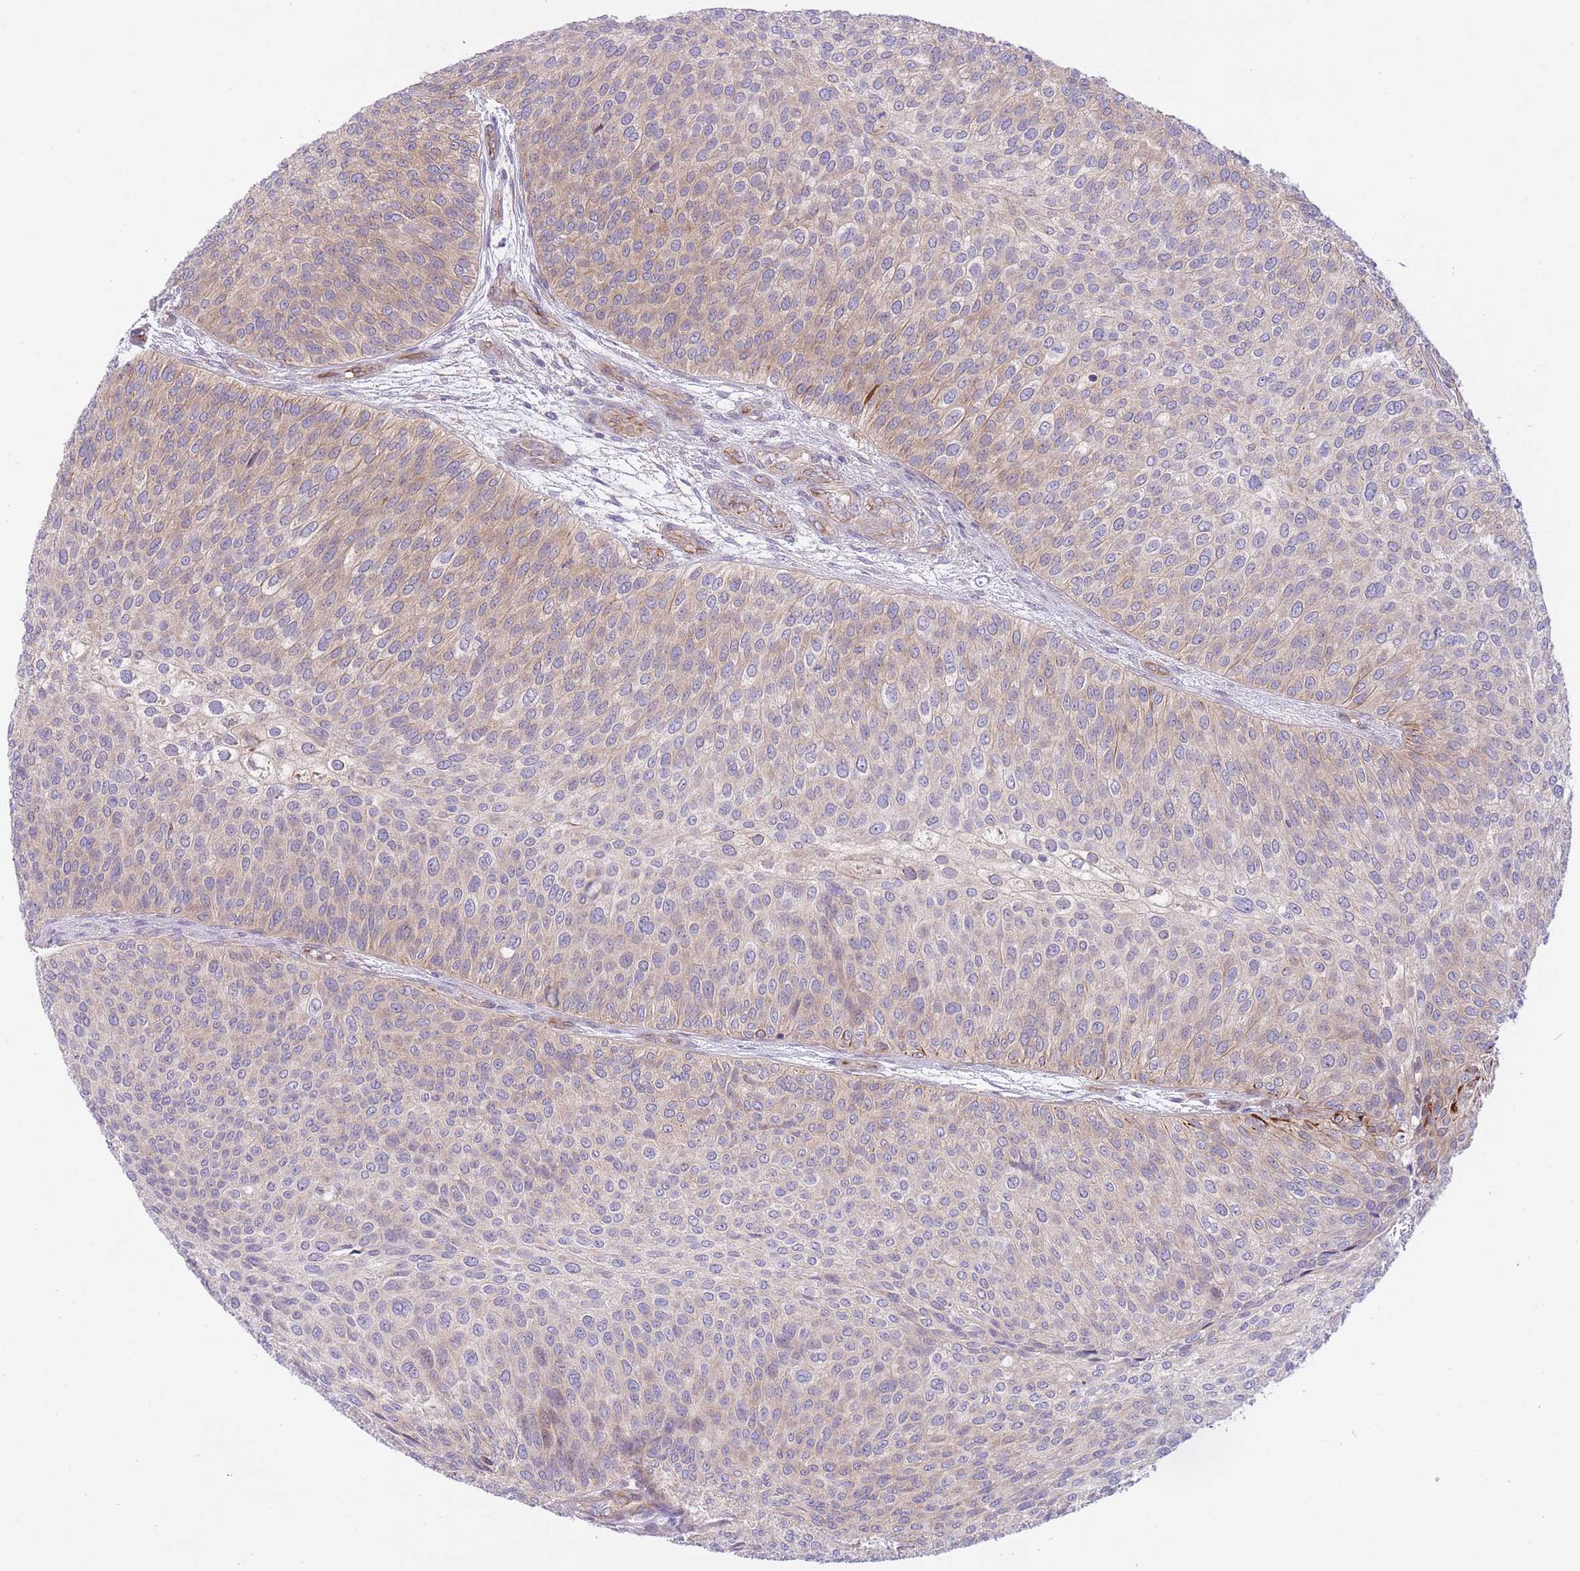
{"staining": {"intensity": "weak", "quantity": "25%-75%", "location": "cytoplasmic/membranous"}, "tissue": "urothelial cancer", "cell_type": "Tumor cells", "image_type": "cancer", "snomed": [{"axis": "morphology", "description": "Urothelial carcinoma, Low grade"}, {"axis": "topography", "description": "Urinary bladder"}], "caption": "A brown stain highlights weak cytoplasmic/membranous positivity of a protein in low-grade urothelial carcinoma tumor cells.", "gene": "CHAC1", "patient": {"sex": "male", "age": 84}}